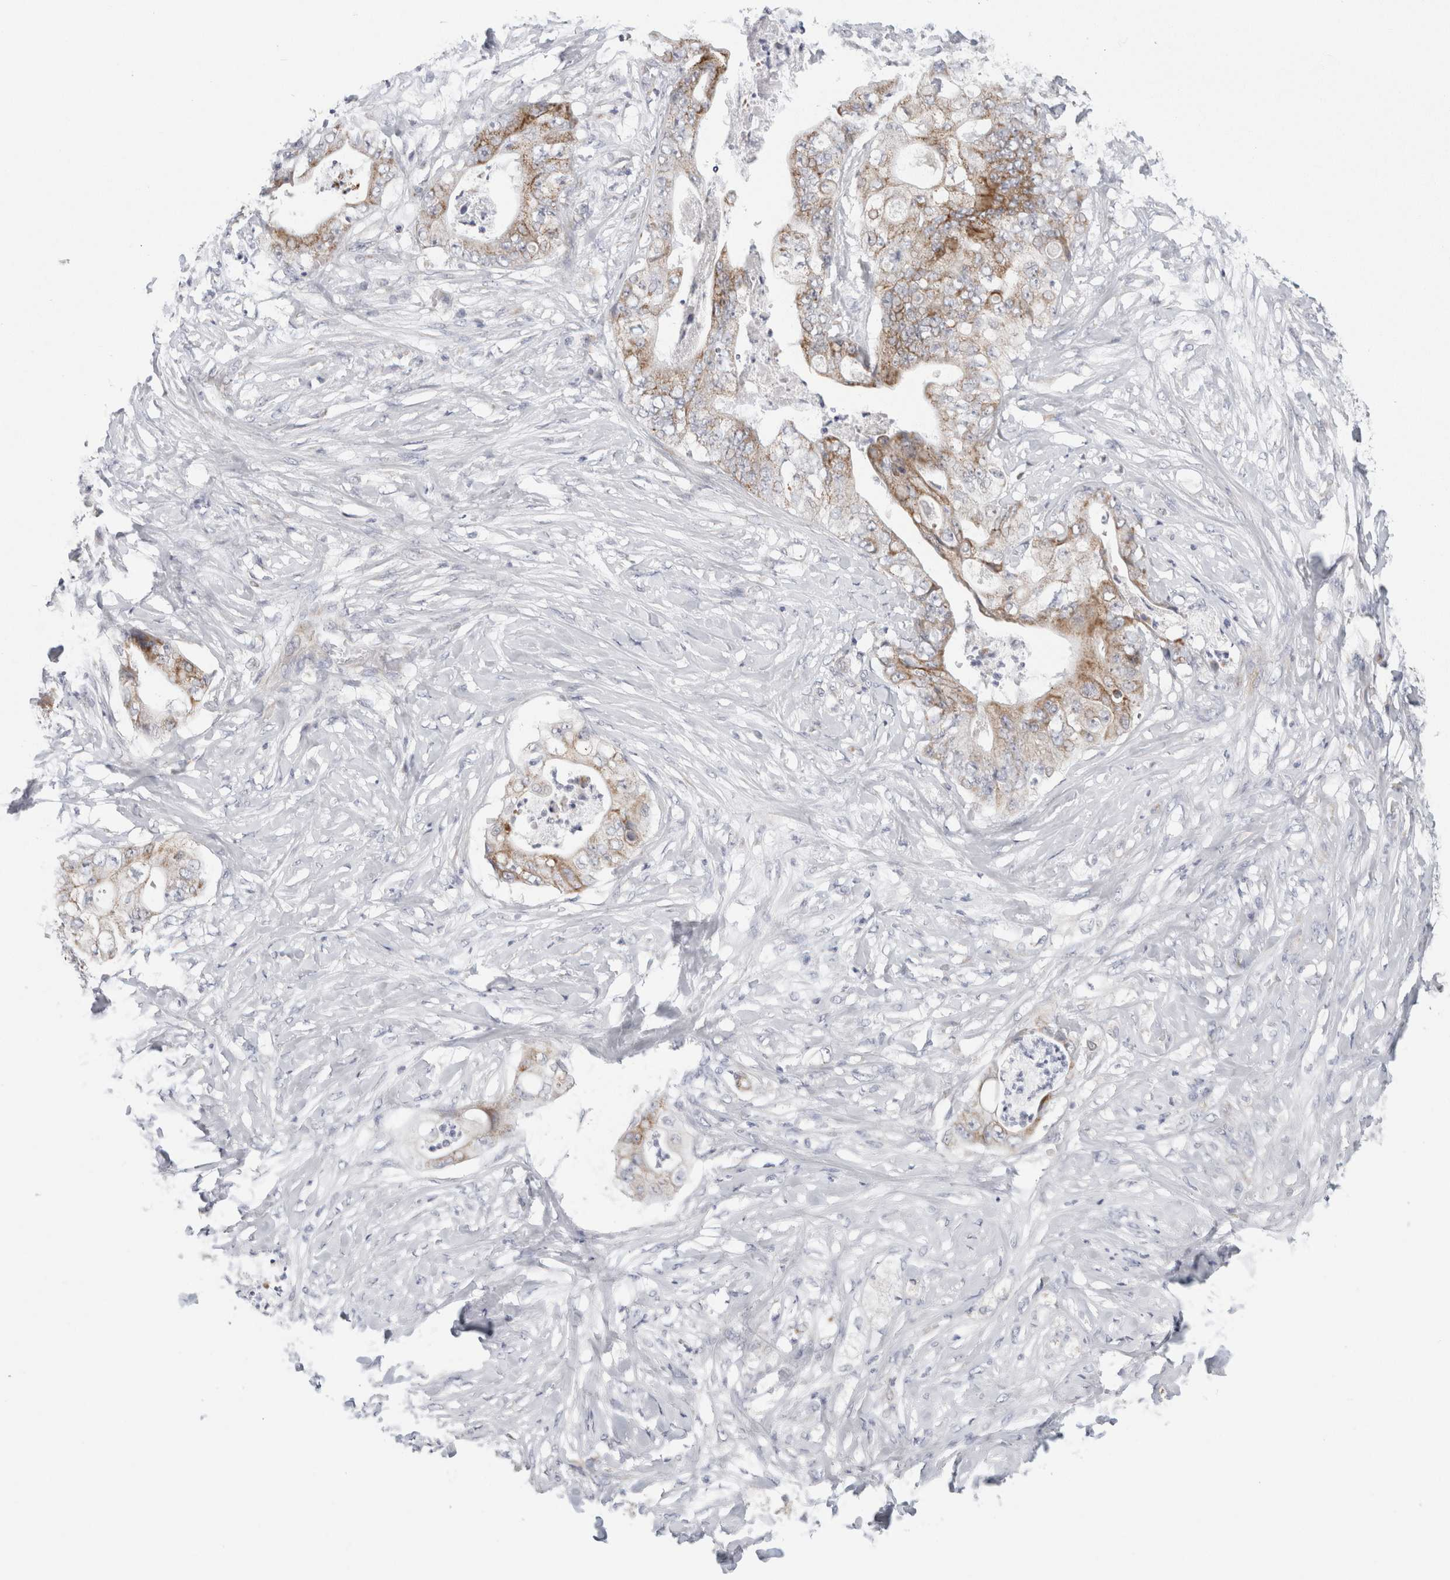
{"staining": {"intensity": "moderate", "quantity": ">75%", "location": "cytoplasmic/membranous"}, "tissue": "stomach cancer", "cell_type": "Tumor cells", "image_type": "cancer", "snomed": [{"axis": "morphology", "description": "Adenocarcinoma, NOS"}, {"axis": "topography", "description": "Stomach"}], "caption": "The photomicrograph displays immunohistochemical staining of stomach cancer (adenocarcinoma). There is moderate cytoplasmic/membranous positivity is identified in about >75% of tumor cells.", "gene": "FAHD1", "patient": {"sex": "female", "age": 73}}